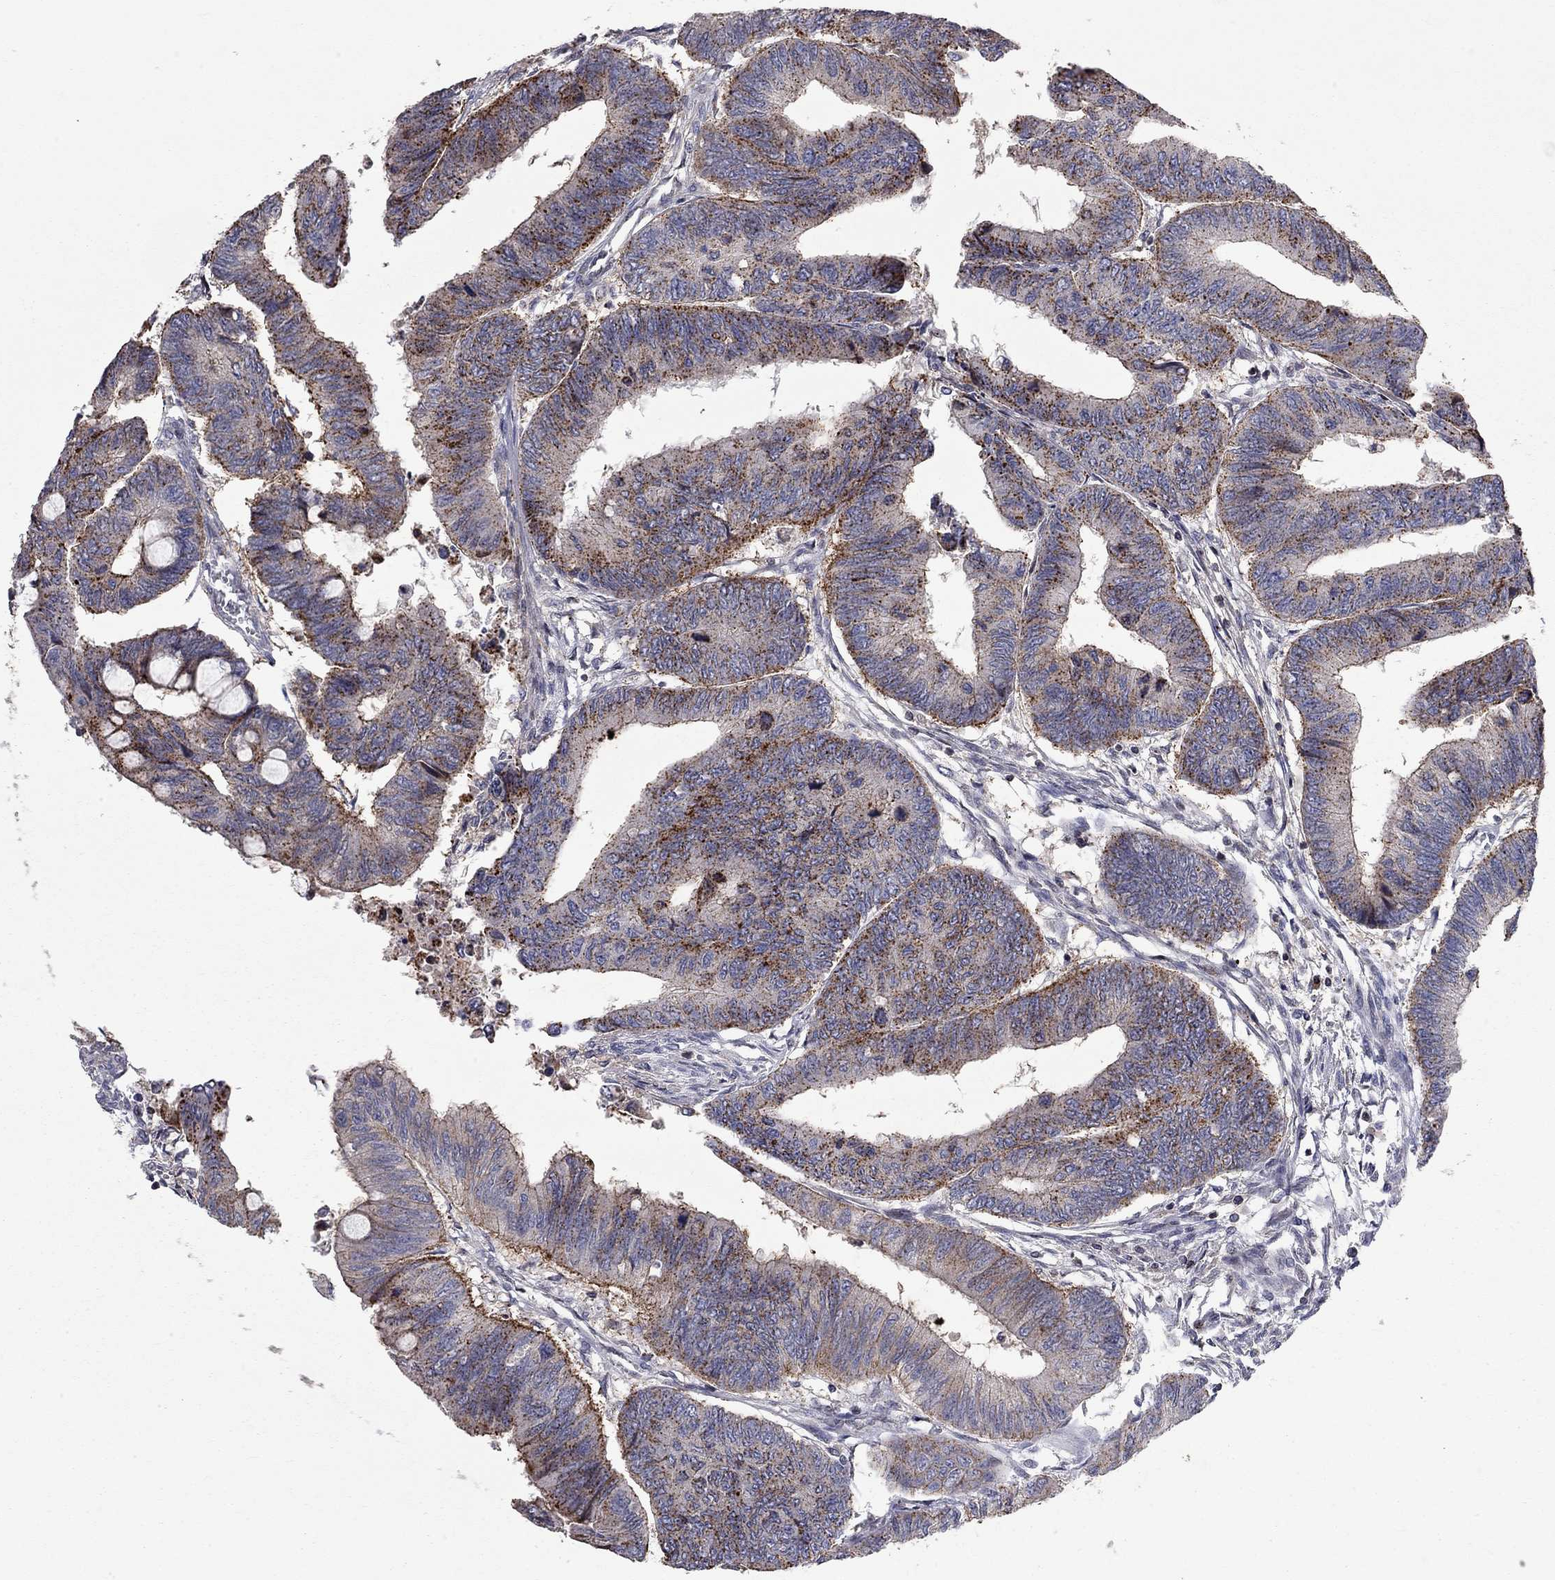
{"staining": {"intensity": "strong", "quantity": "25%-75%", "location": "cytoplasmic/membranous"}, "tissue": "colorectal cancer", "cell_type": "Tumor cells", "image_type": "cancer", "snomed": [{"axis": "morphology", "description": "Normal tissue, NOS"}, {"axis": "morphology", "description": "Adenocarcinoma, NOS"}, {"axis": "topography", "description": "Rectum"}, {"axis": "topography", "description": "Peripheral nerve tissue"}], "caption": "Strong cytoplasmic/membranous expression is seen in about 25%-75% of tumor cells in colorectal cancer (adenocarcinoma).", "gene": "ERN2", "patient": {"sex": "male", "age": 92}}